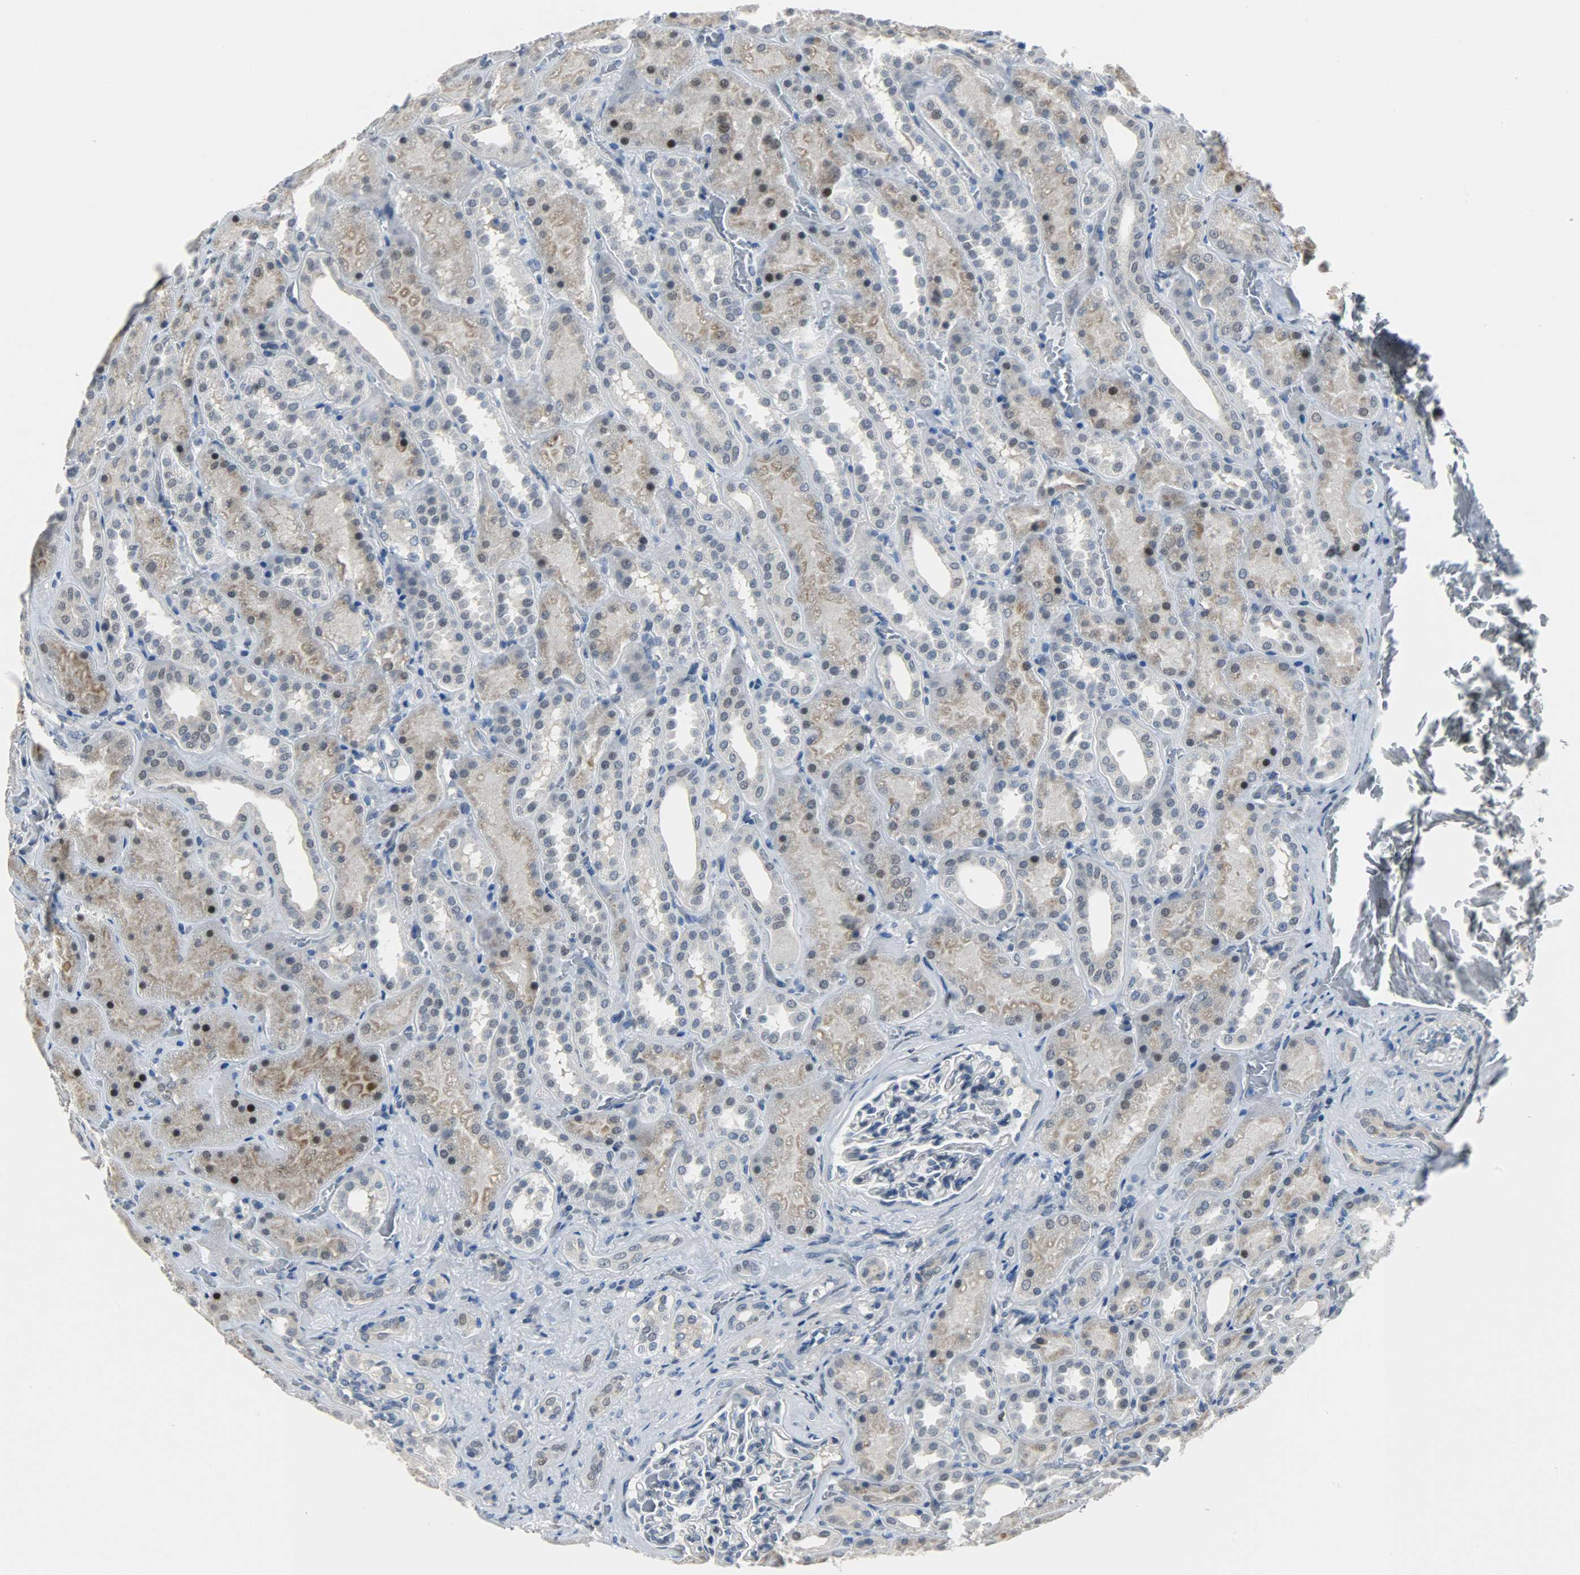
{"staining": {"intensity": "negative", "quantity": "none", "location": "none"}, "tissue": "kidney", "cell_type": "Cells in glomeruli", "image_type": "normal", "snomed": [{"axis": "morphology", "description": "Normal tissue, NOS"}, {"axis": "topography", "description": "Kidney"}], "caption": "Cells in glomeruli show no significant staining in normal kidney.", "gene": "PPARG", "patient": {"sex": "male", "age": 28}}